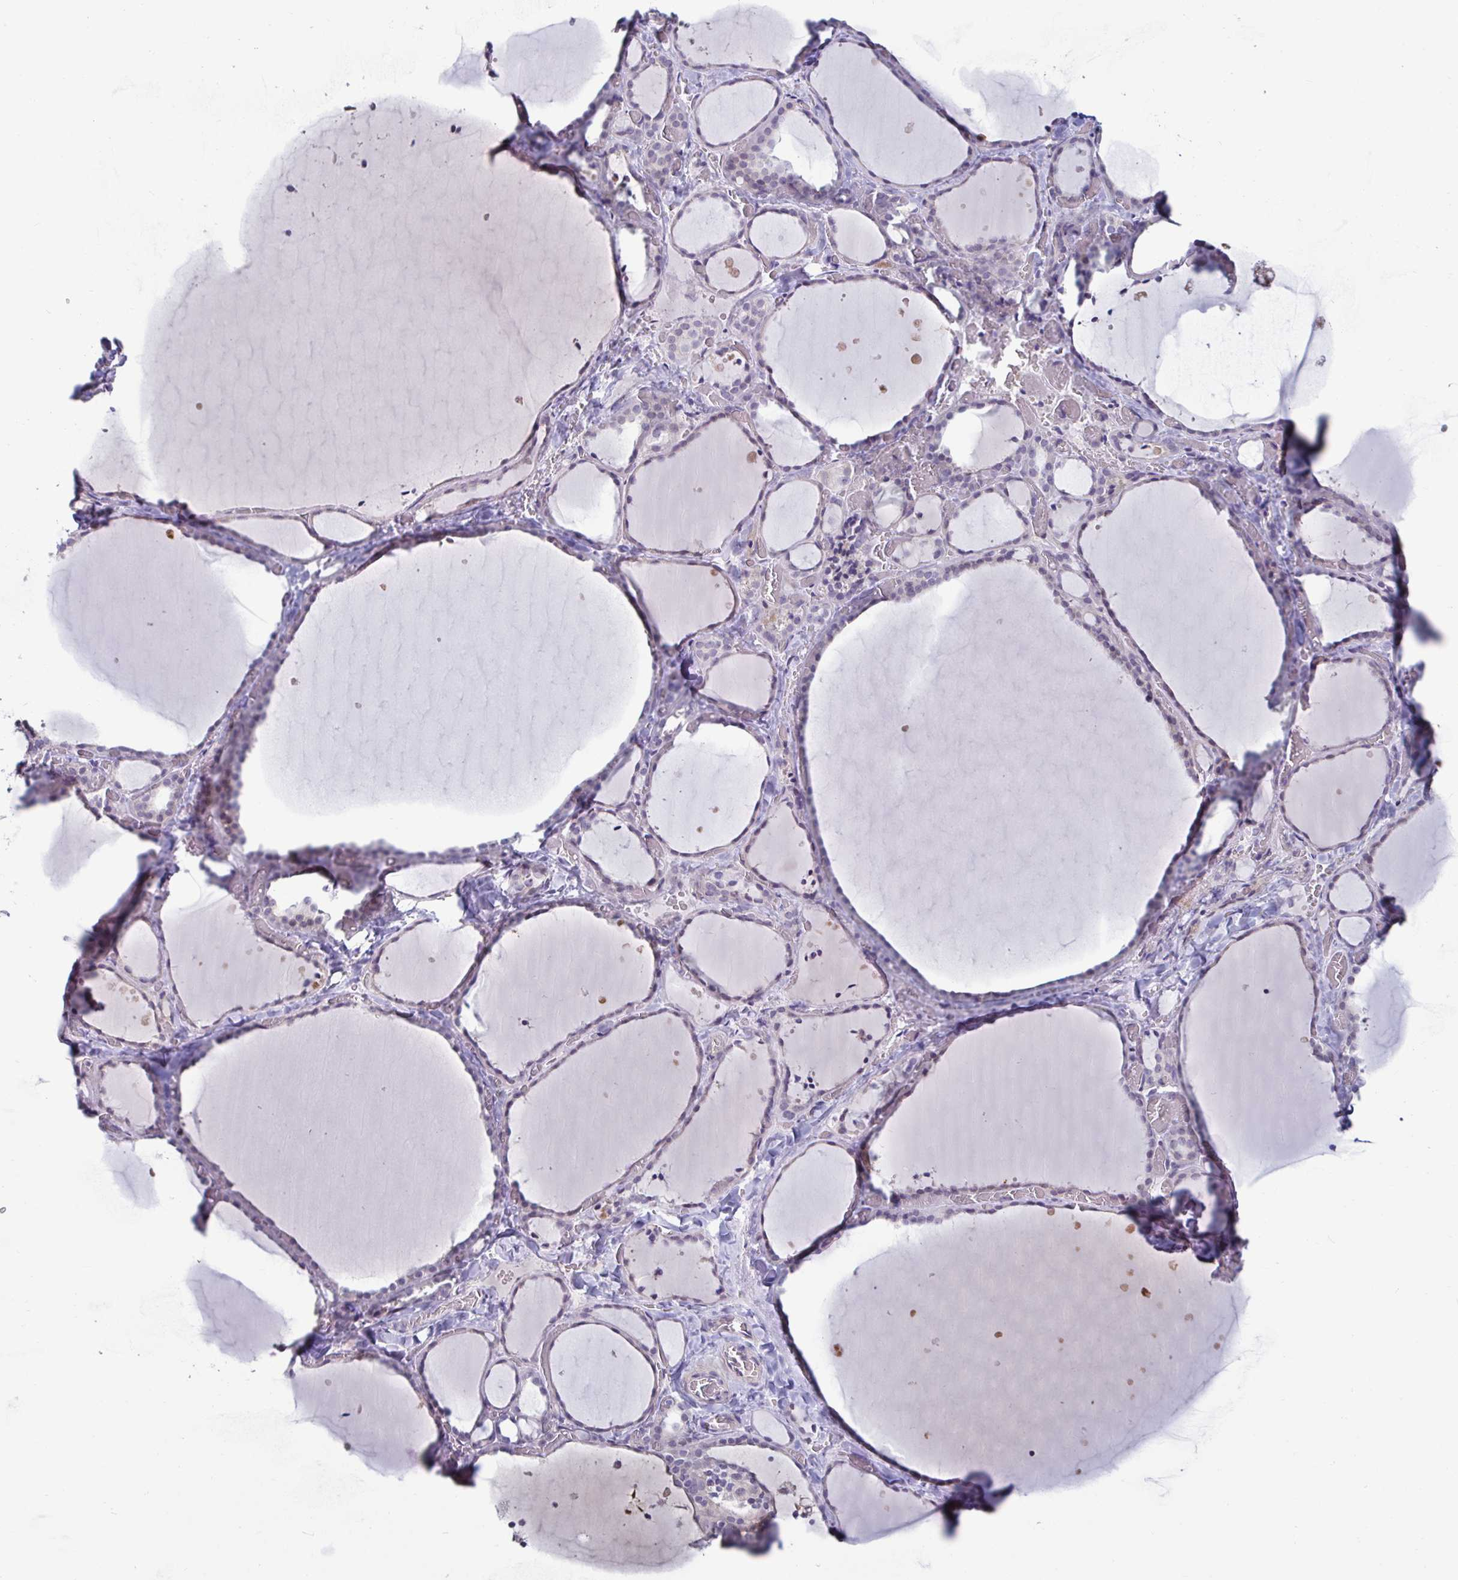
{"staining": {"intensity": "negative", "quantity": "none", "location": "none"}, "tissue": "thyroid gland", "cell_type": "Glandular cells", "image_type": "normal", "snomed": [{"axis": "morphology", "description": "Normal tissue, NOS"}, {"axis": "topography", "description": "Thyroid gland"}], "caption": "This is an immunohistochemistry image of normal human thyroid gland. There is no positivity in glandular cells.", "gene": "GSTM1", "patient": {"sex": "female", "age": 36}}